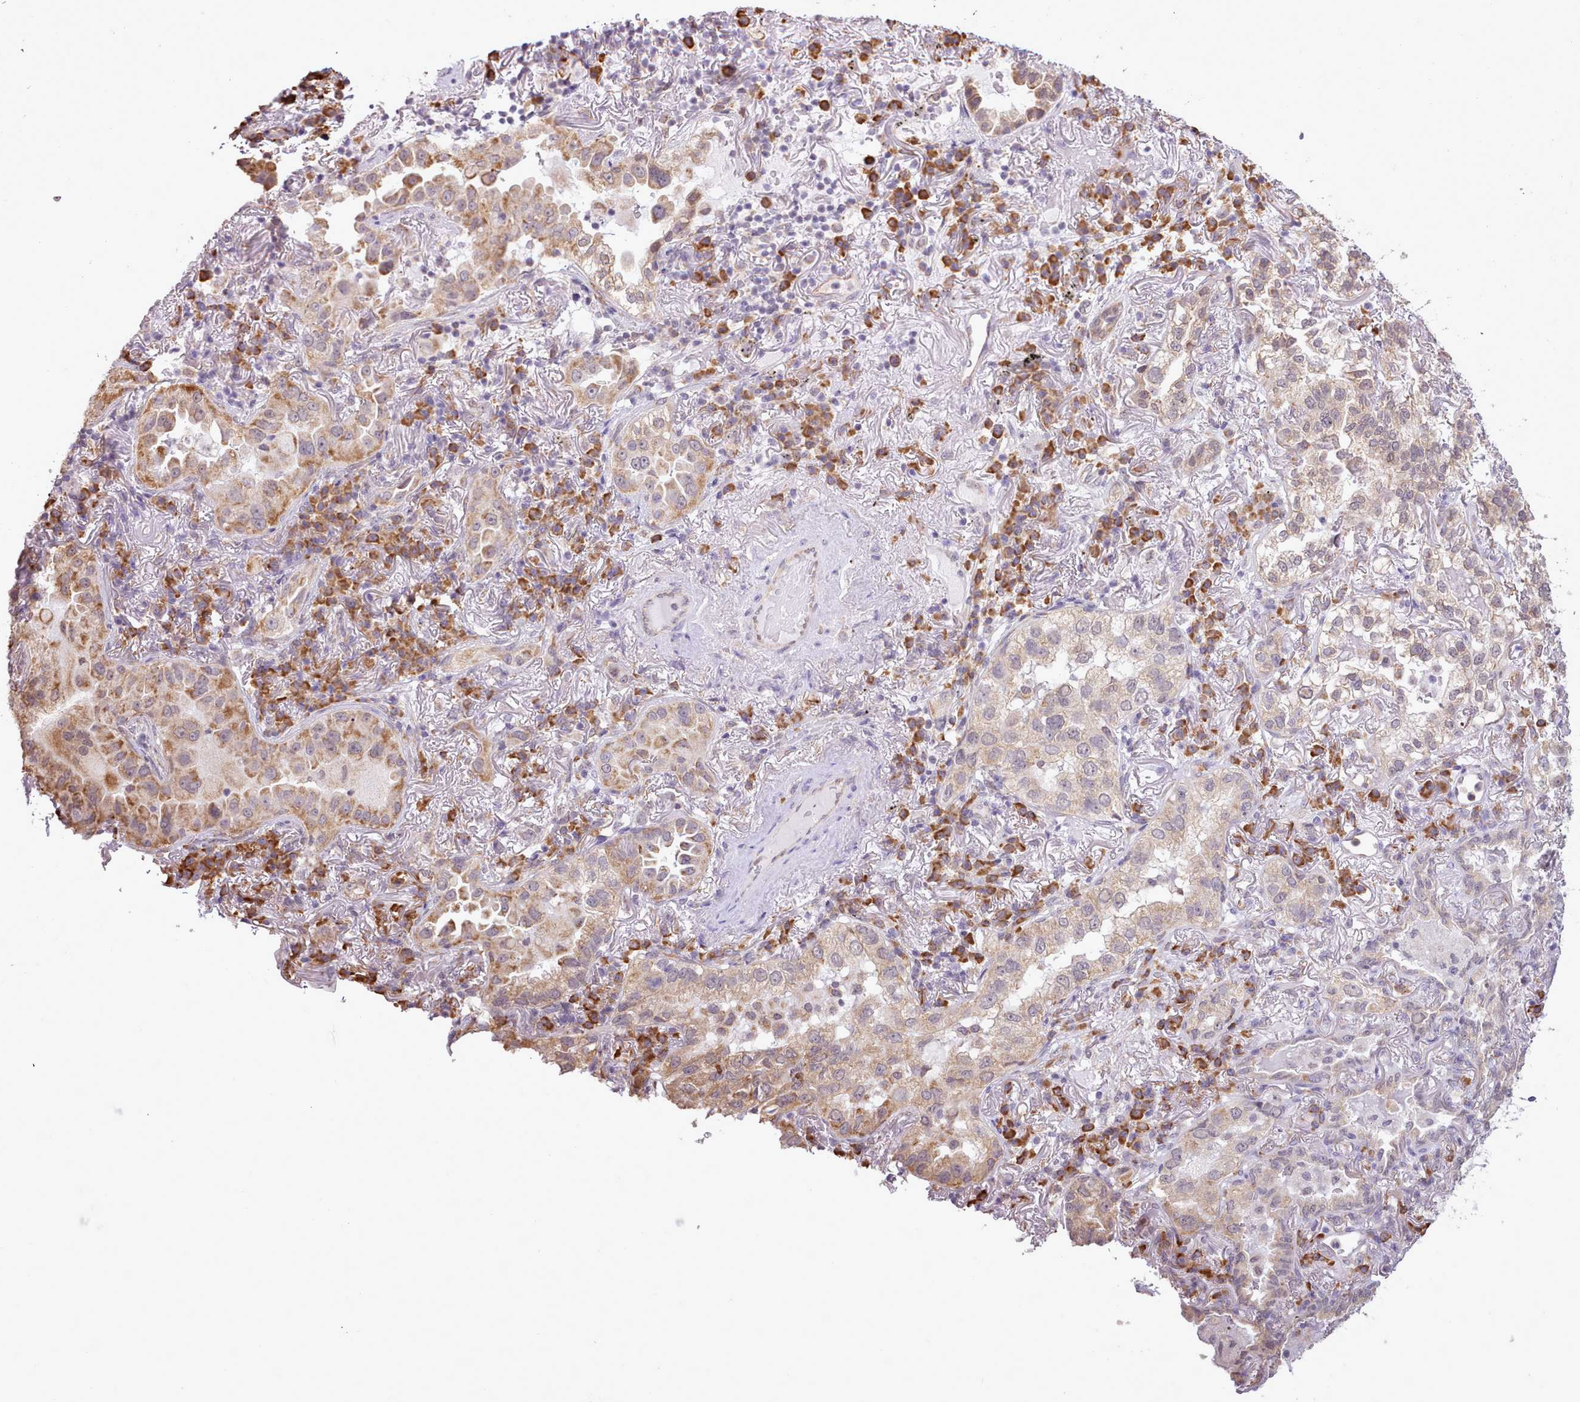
{"staining": {"intensity": "moderate", "quantity": "25%-75%", "location": "cytoplasmic/membranous"}, "tissue": "lung cancer", "cell_type": "Tumor cells", "image_type": "cancer", "snomed": [{"axis": "morphology", "description": "Adenocarcinoma, NOS"}, {"axis": "topography", "description": "Lung"}], "caption": "Immunohistochemistry (DAB) staining of human lung adenocarcinoma exhibits moderate cytoplasmic/membranous protein positivity in about 25%-75% of tumor cells.", "gene": "SEC61B", "patient": {"sex": "female", "age": 69}}